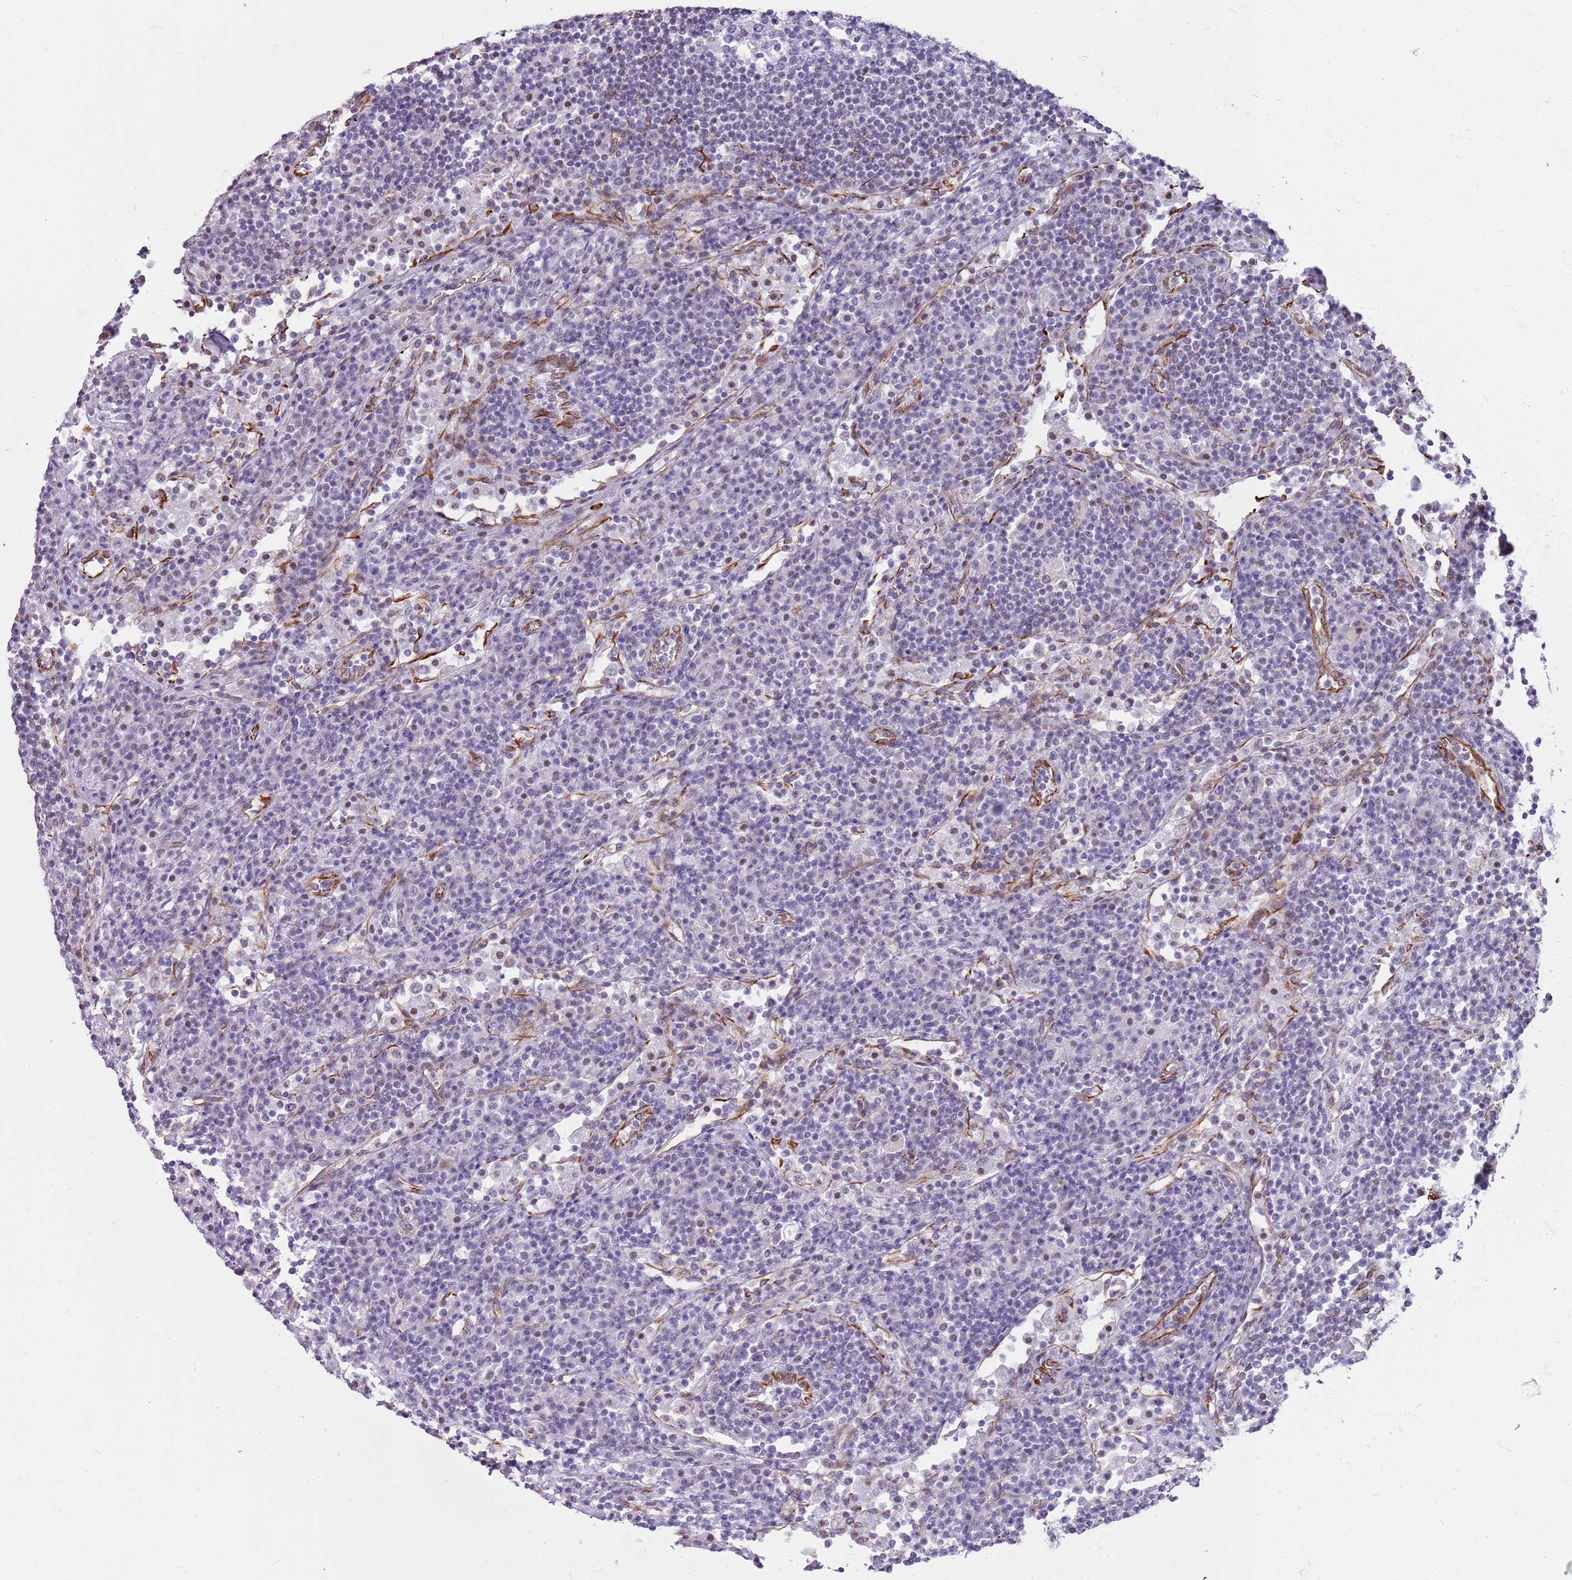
{"staining": {"intensity": "negative", "quantity": "none", "location": "none"}, "tissue": "lymph node", "cell_type": "Germinal center cells", "image_type": "normal", "snomed": [{"axis": "morphology", "description": "Normal tissue, NOS"}, {"axis": "topography", "description": "Lymph node"}], "caption": "Protein analysis of normal lymph node shows no significant expression in germinal center cells. The staining is performed using DAB (3,3'-diaminobenzidine) brown chromogen with nuclei counter-stained in using hematoxylin.", "gene": "ENSG00000271254", "patient": {"sex": "female", "age": 53}}